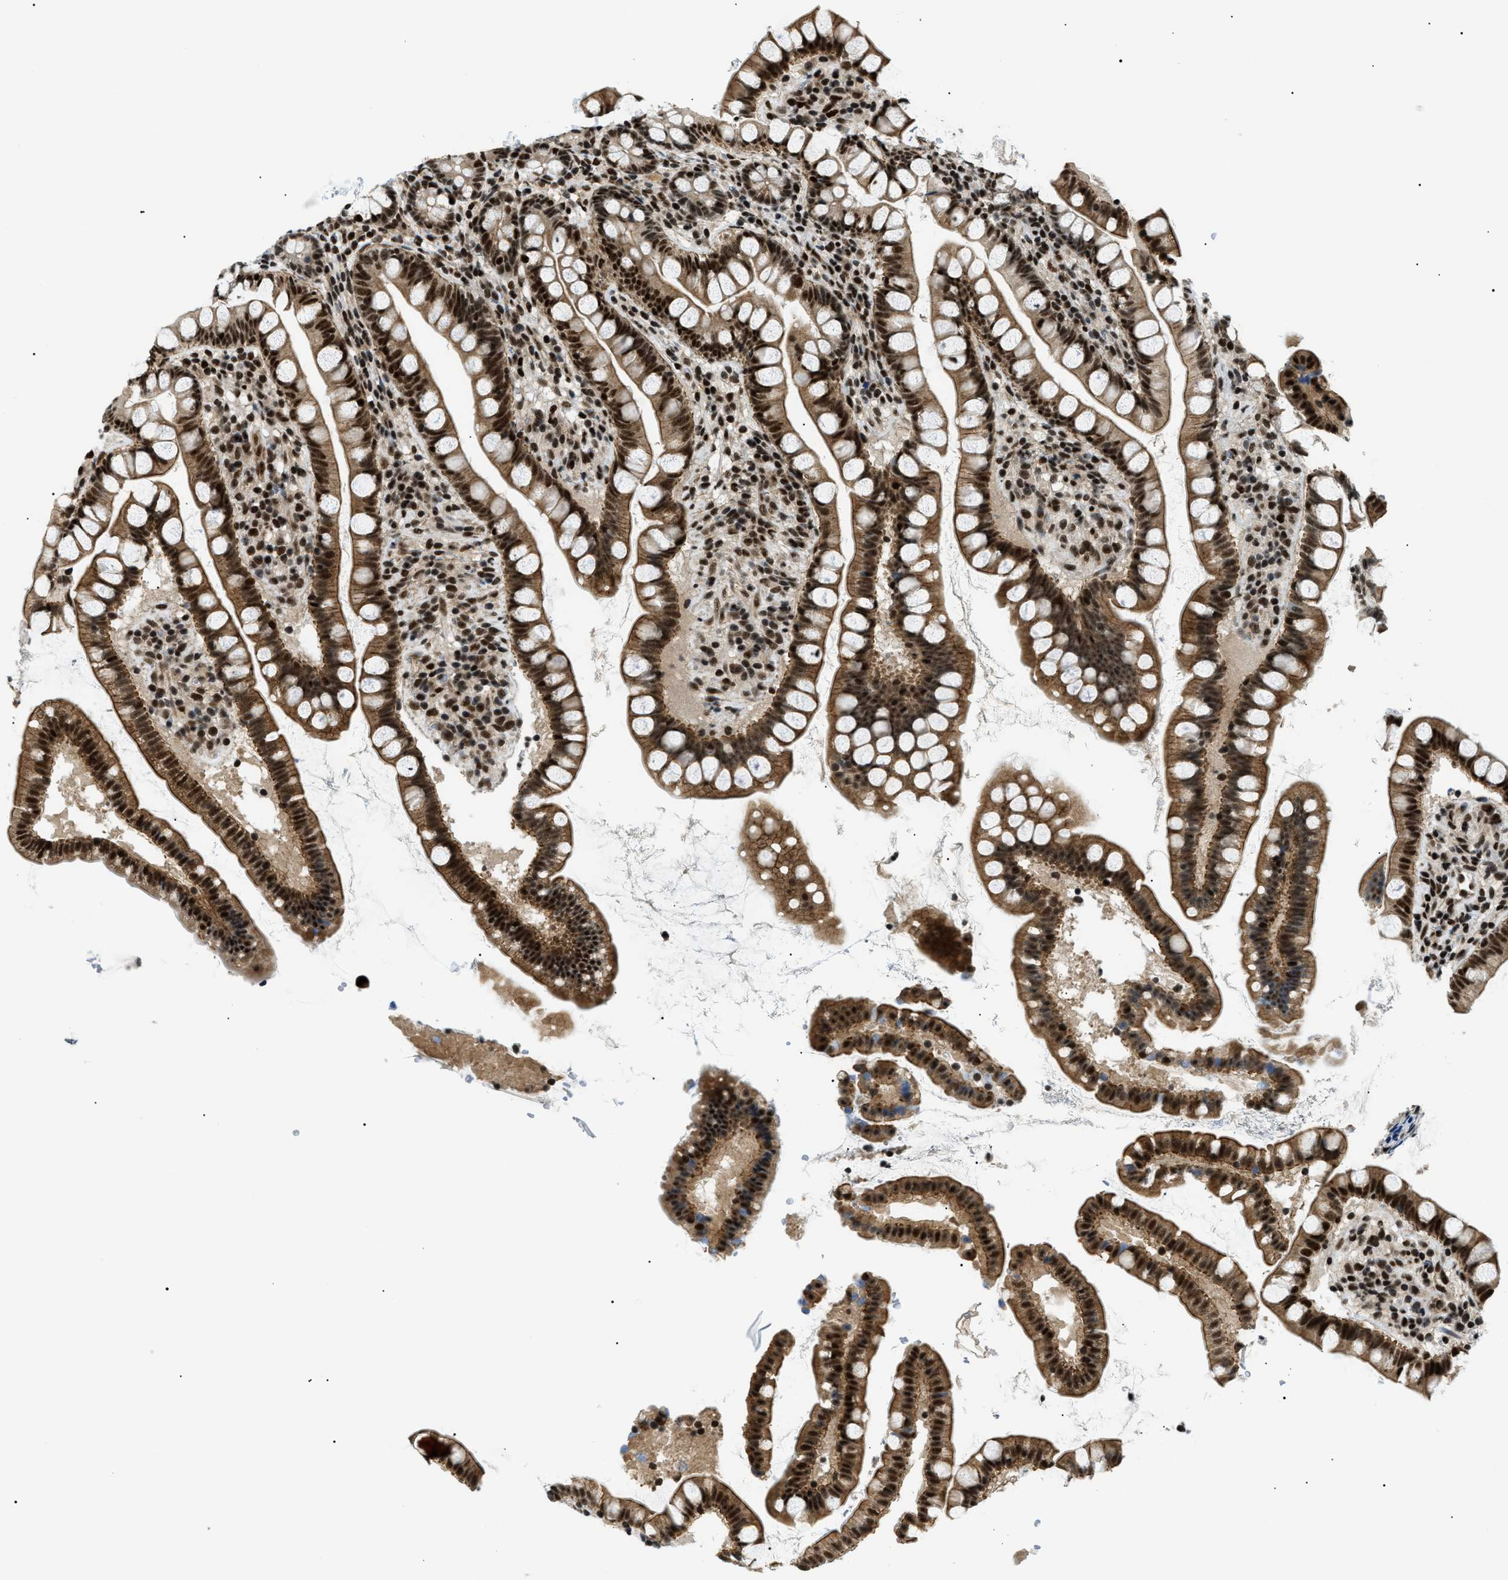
{"staining": {"intensity": "strong", "quantity": ">75%", "location": "cytoplasmic/membranous,nuclear"}, "tissue": "small intestine", "cell_type": "Glandular cells", "image_type": "normal", "snomed": [{"axis": "morphology", "description": "Normal tissue, NOS"}, {"axis": "topography", "description": "Small intestine"}], "caption": "The image shows a brown stain indicating the presence of a protein in the cytoplasmic/membranous,nuclear of glandular cells in small intestine. (DAB (3,3'-diaminobenzidine) IHC with brightfield microscopy, high magnification).", "gene": "CWC25", "patient": {"sex": "female", "age": 84}}